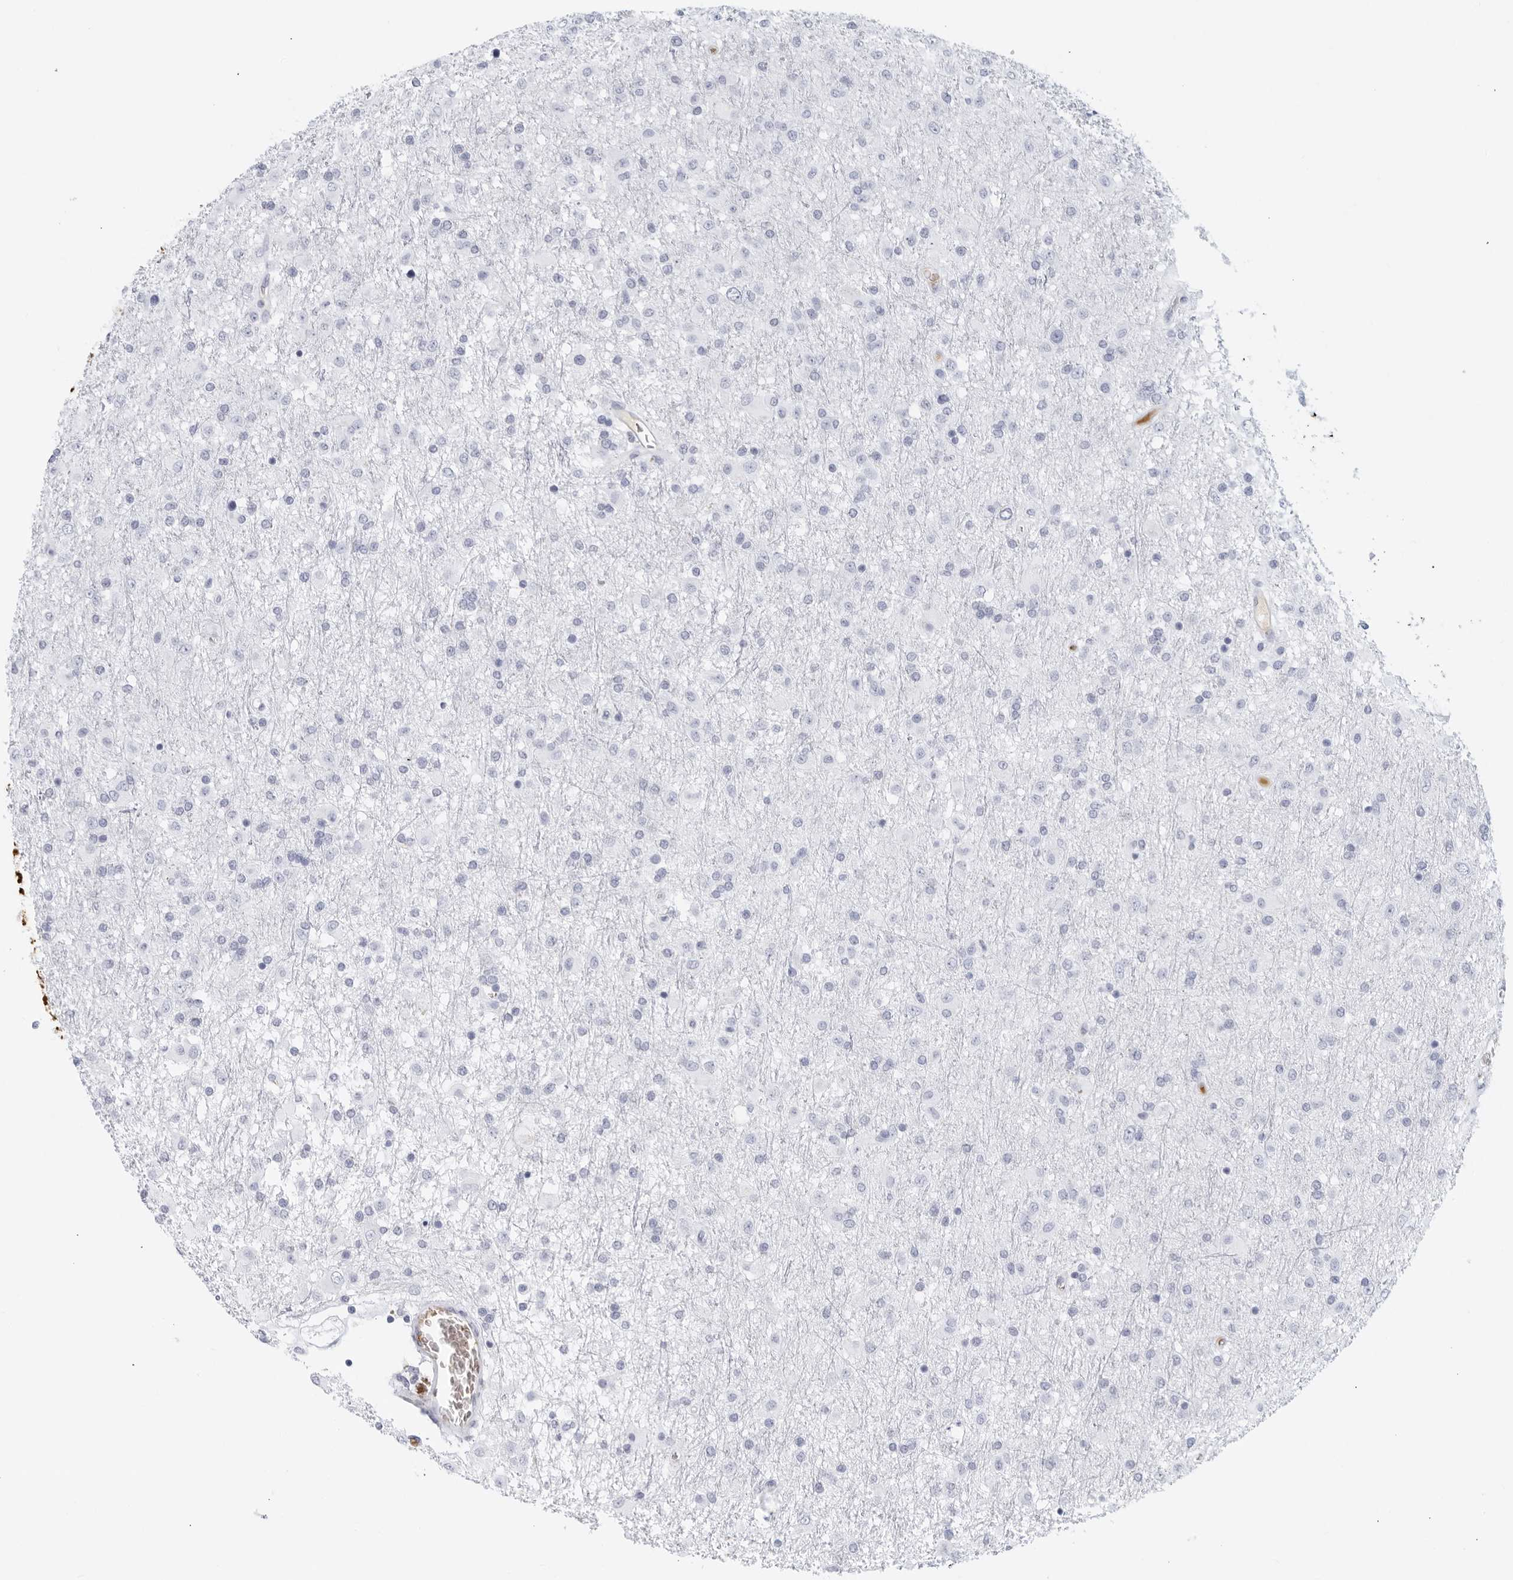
{"staining": {"intensity": "negative", "quantity": "none", "location": "none"}, "tissue": "glioma", "cell_type": "Tumor cells", "image_type": "cancer", "snomed": [{"axis": "morphology", "description": "Glioma, malignant, Low grade"}, {"axis": "topography", "description": "Brain"}], "caption": "This histopathology image is of low-grade glioma (malignant) stained with immunohistochemistry (IHC) to label a protein in brown with the nuclei are counter-stained blue. There is no expression in tumor cells.", "gene": "FGG", "patient": {"sex": "male", "age": 65}}